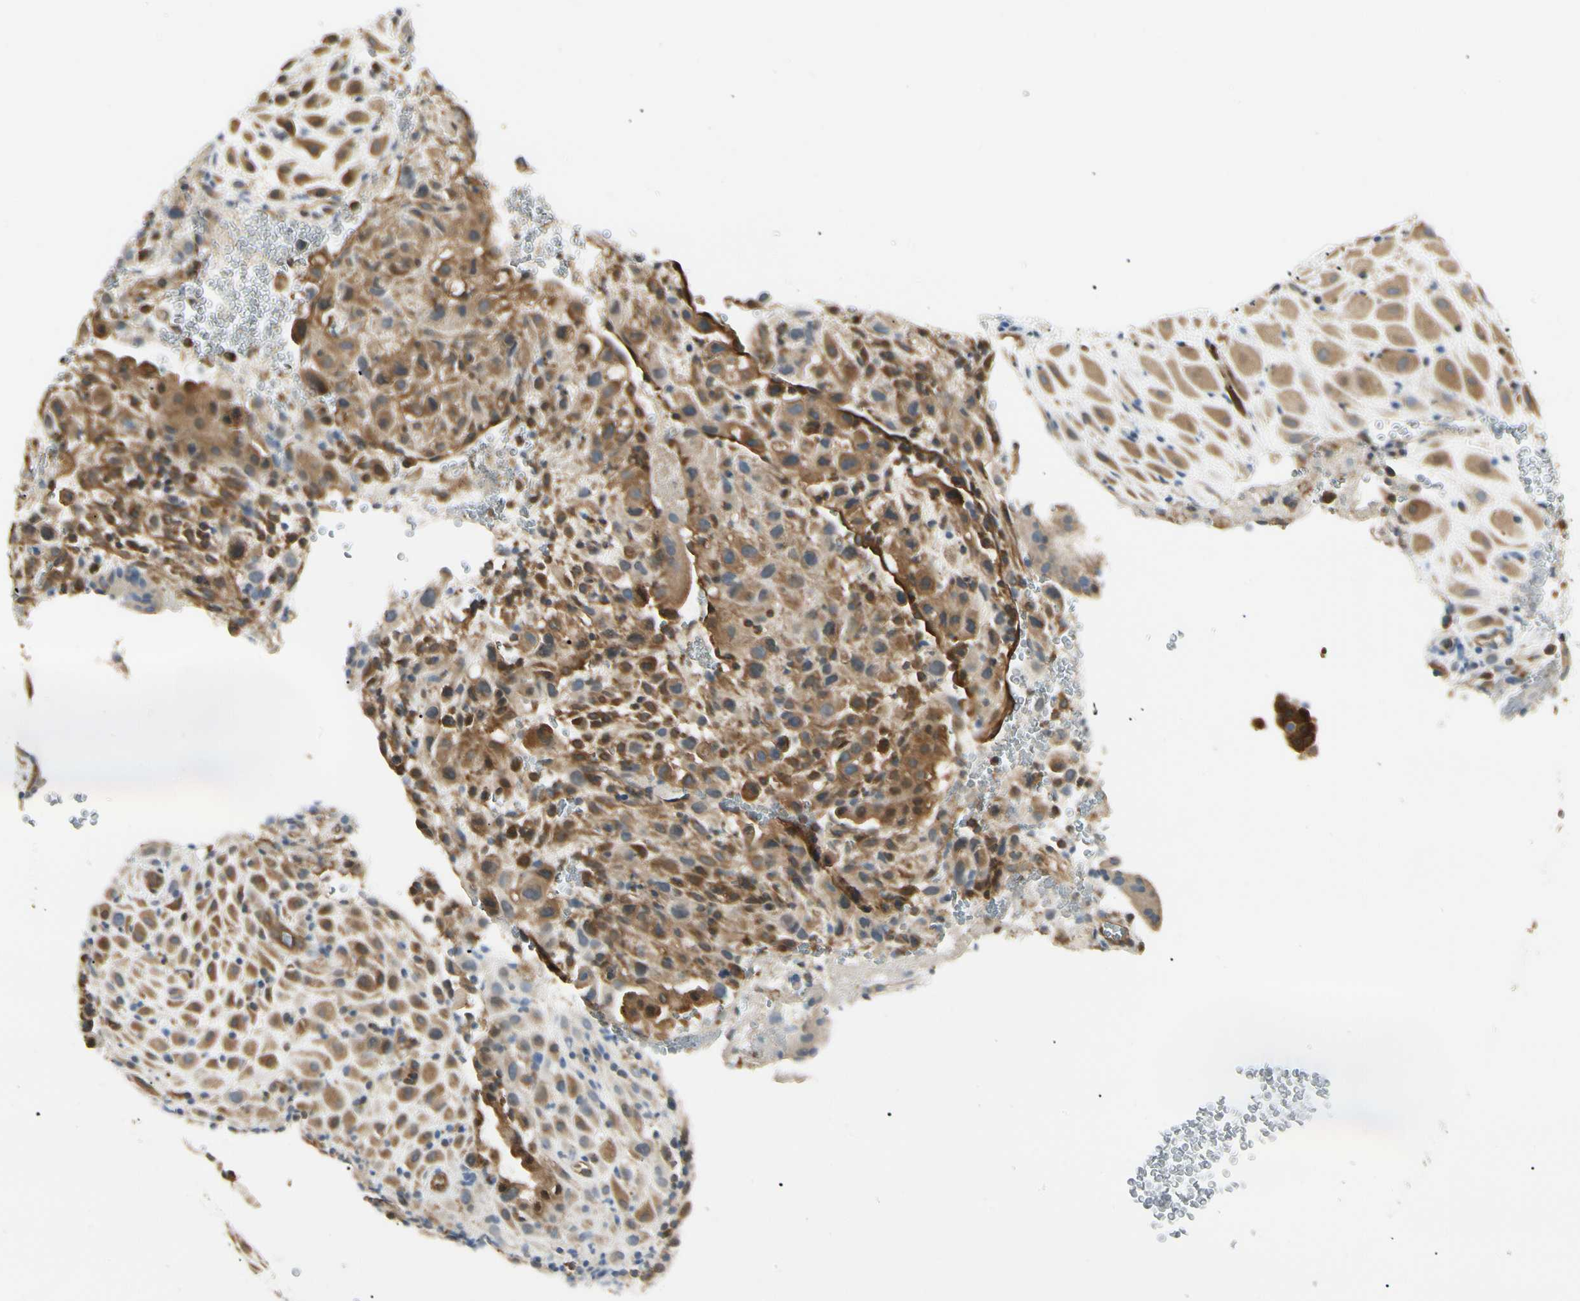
{"staining": {"intensity": "strong", "quantity": ">75%", "location": "cytoplasmic/membranous"}, "tissue": "placenta", "cell_type": "Decidual cells", "image_type": "normal", "snomed": [{"axis": "morphology", "description": "Normal tissue, NOS"}, {"axis": "topography", "description": "Placenta"}], "caption": "Immunohistochemistry histopathology image of unremarkable human placenta stained for a protein (brown), which shows high levels of strong cytoplasmic/membranous positivity in about >75% of decidual cells.", "gene": "NME1", "patient": {"sex": "female", "age": 19}}